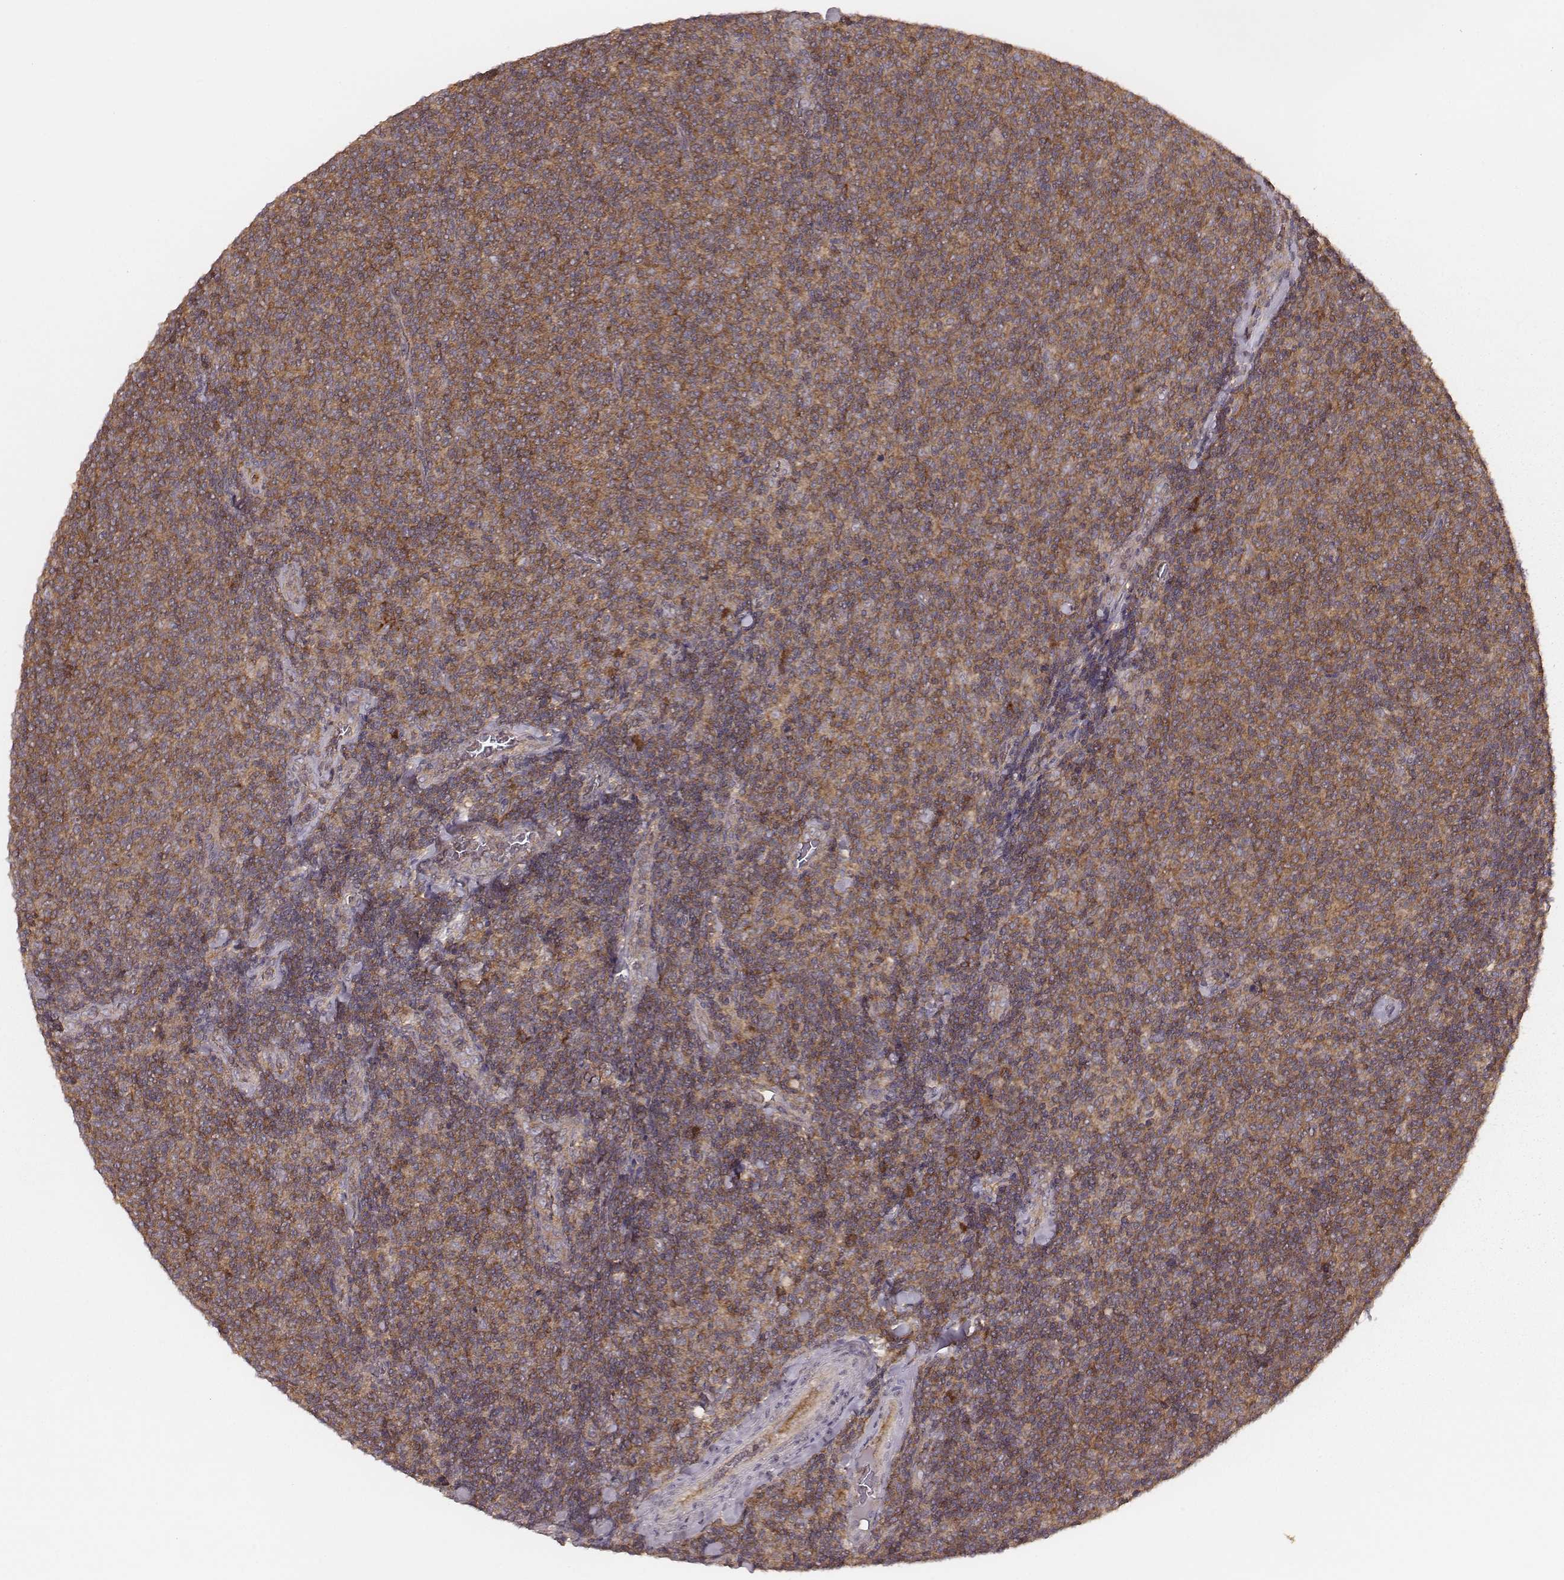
{"staining": {"intensity": "weak", "quantity": "25%-75%", "location": "cytoplasmic/membranous"}, "tissue": "lymphoma", "cell_type": "Tumor cells", "image_type": "cancer", "snomed": [{"axis": "morphology", "description": "Malignant lymphoma, non-Hodgkin's type, Low grade"}, {"axis": "topography", "description": "Lymph node"}], "caption": "Tumor cells exhibit low levels of weak cytoplasmic/membranous expression in about 25%-75% of cells in human malignant lymphoma, non-Hodgkin's type (low-grade).", "gene": "CARS1", "patient": {"sex": "male", "age": 52}}